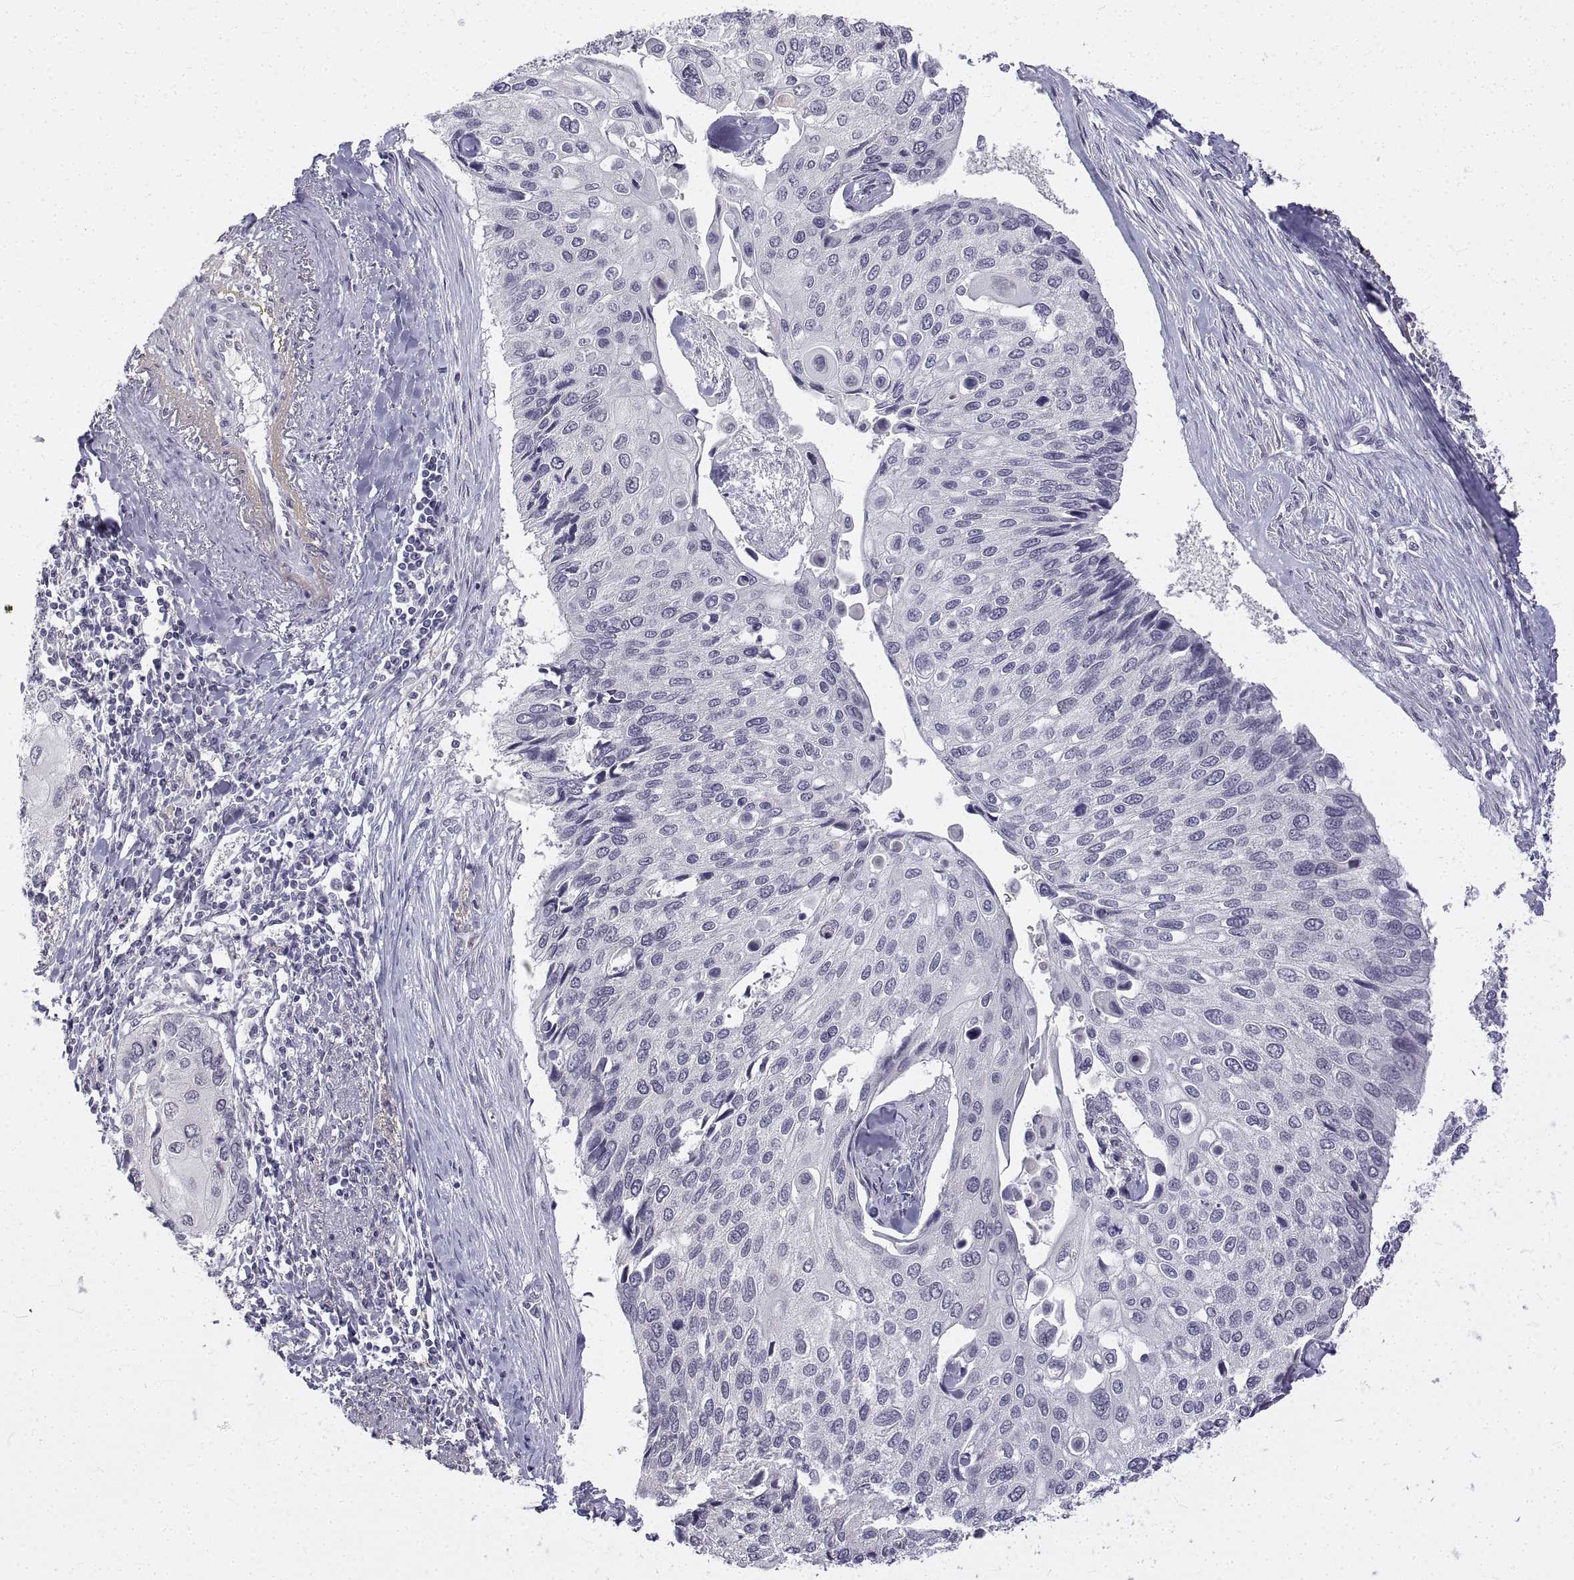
{"staining": {"intensity": "negative", "quantity": "none", "location": "none"}, "tissue": "lung cancer", "cell_type": "Tumor cells", "image_type": "cancer", "snomed": [{"axis": "morphology", "description": "Squamous cell carcinoma, NOS"}, {"axis": "morphology", "description": "Squamous cell carcinoma, metastatic, NOS"}, {"axis": "topography", "description": "Lung"}], "caption": "DAB immunohistochemical staining of human lung cancer (squamous cell carcinoma) exhibits no significant expression in tumor cells.", "gene": "ANO2", "patient": {"sex": "male", "age": 63}}